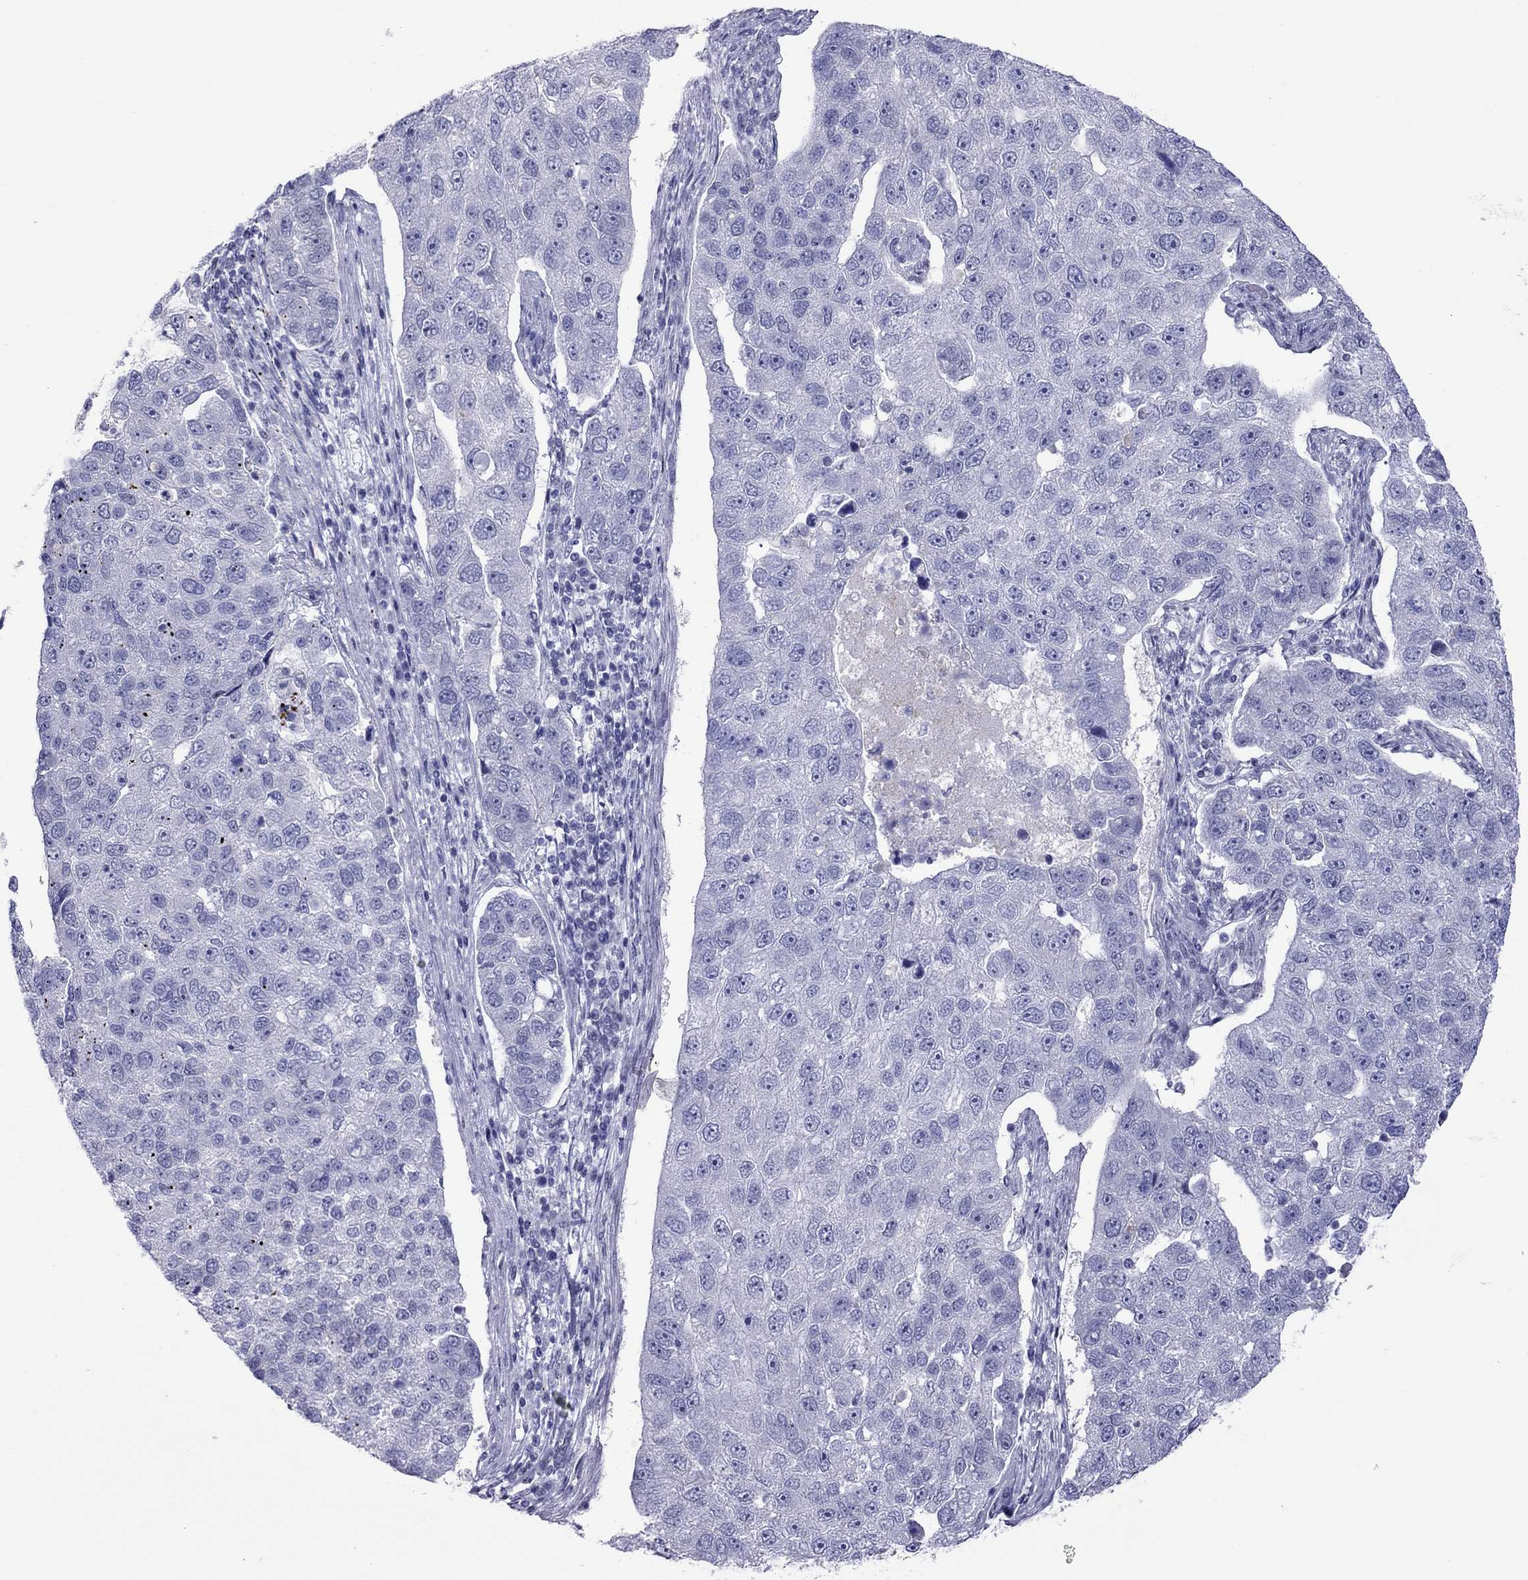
{"staining": {"intensity": "negative", "quantity": "none", "location": "none"}, "tissue": "pancreatic cancer", "cell_type": "Tumor cells", "image_type": "cancer", "snomed": [{"axis": "morphology", "description": "Adenocarcinoma, NOS"}, {"axis": "topography", "description": "Pancreas"}], "caption": "Tumor cells are negative for protein expression in human adenocarcinoma (pancreatic).", "gene": "CHRNB3", "patient": {"sex": "female", "age": 61}}